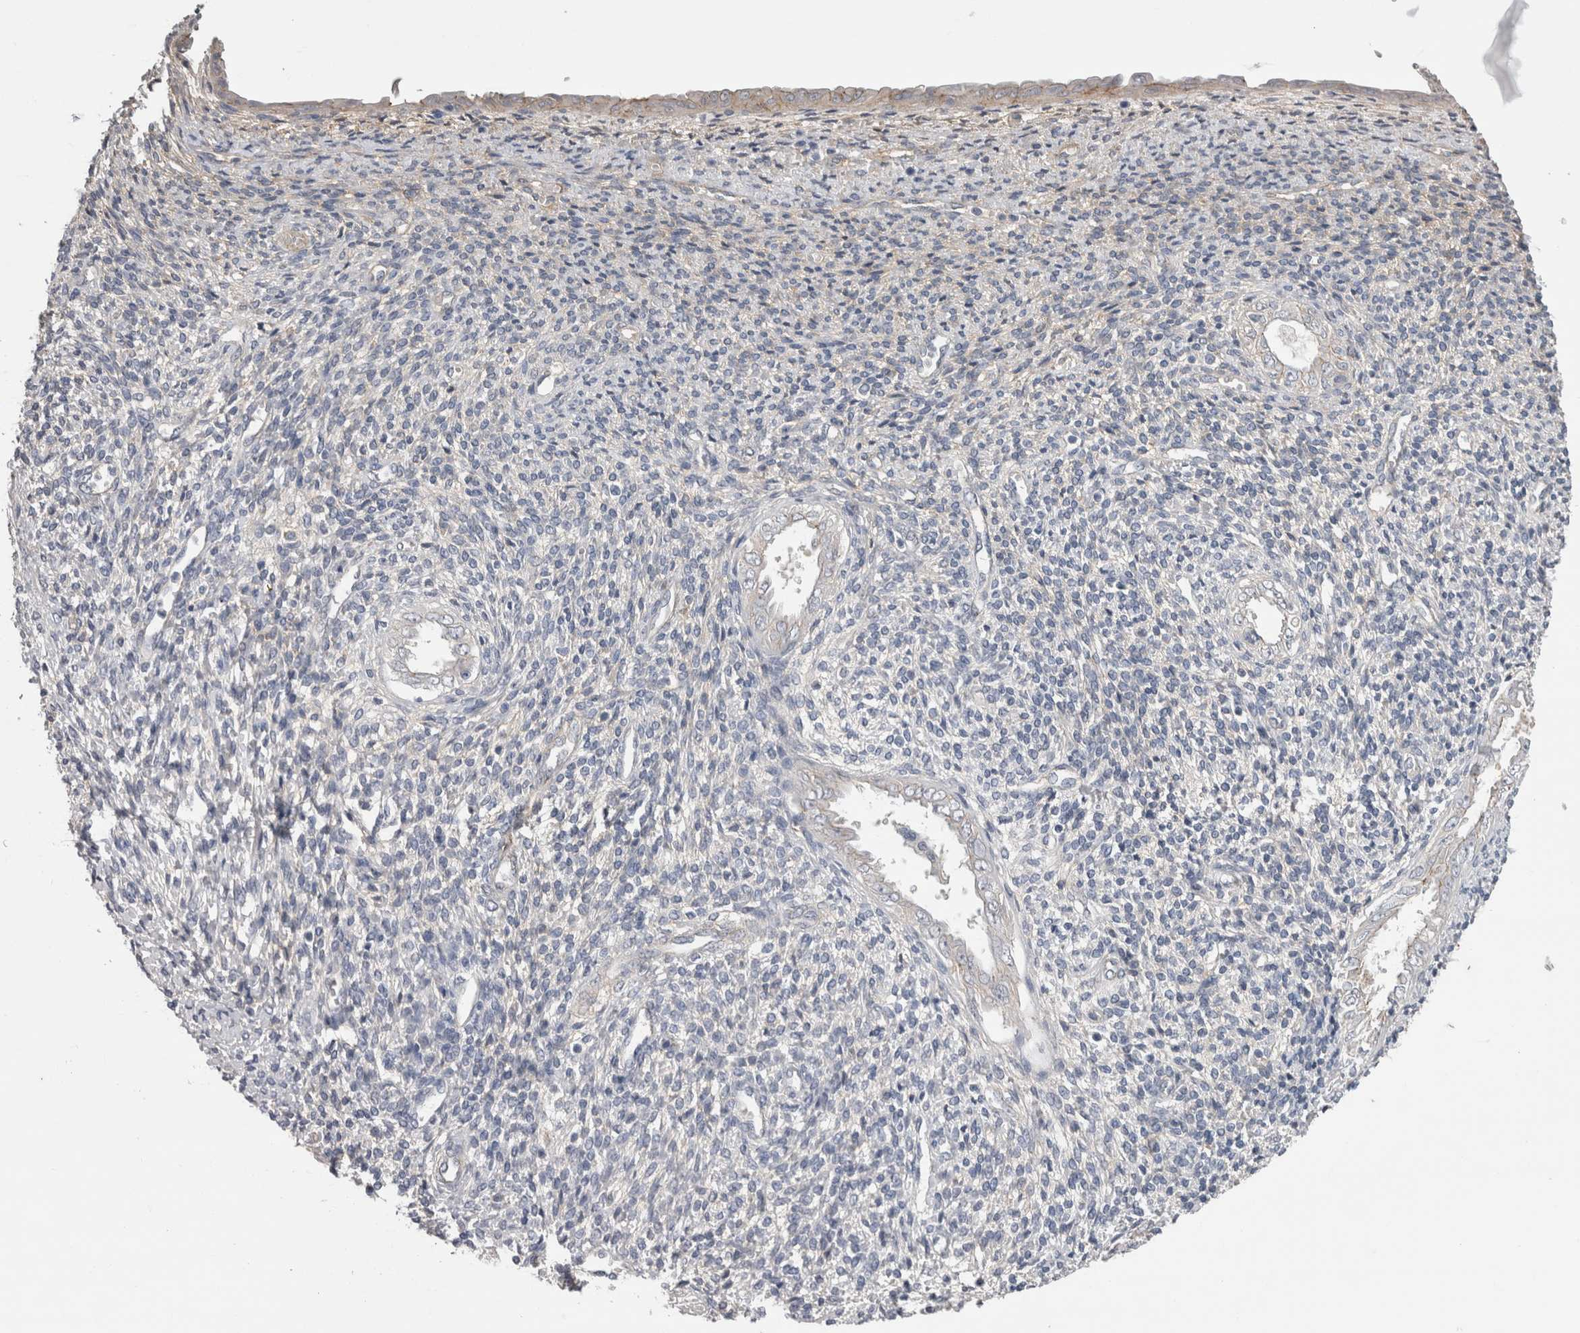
{"staining": {"intensity": "negative", "quantity": "none", "location": "none"}, "tissue": "endometrium", "cell_type": "Cells in endometrial stroma", "image_type": "normal", "snomed": [{"axis": "morphology", "description": "Normal tissue, NOS"}, {"axis": "topography", "description": "Endometrium"}], "caption": "Human endometrium stained for a protein using IHC shows no staining in cells in endometrial stroma.", "gene": "NECTIN2", "patient": {"sex": "female", "age": 66}}